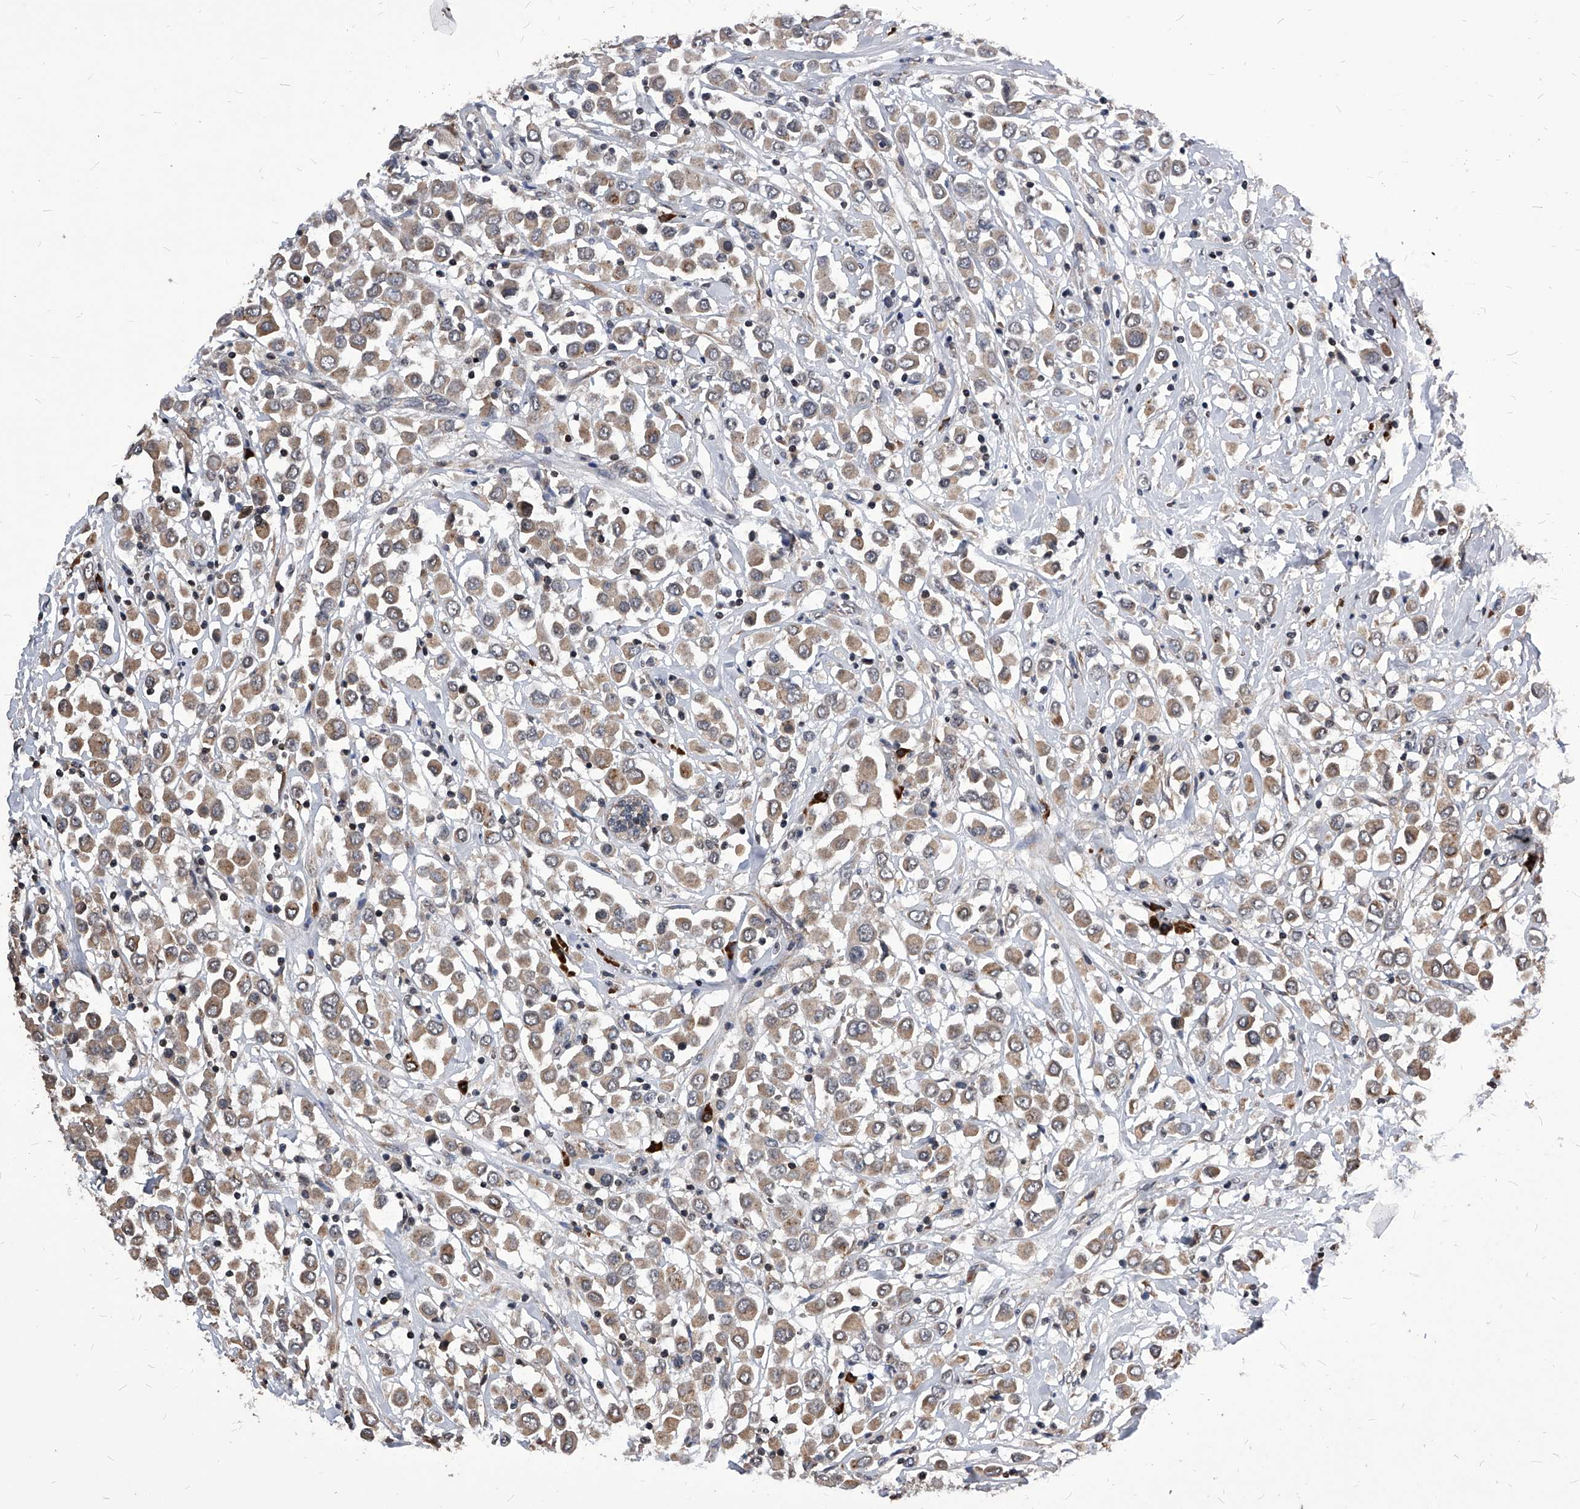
{"staining": {"intensity": "weak", "quantity": ">75%", "location": "cytoplasmic/membranous"}, "tissue": "breast cancer", "cell_type": "Tumor cells", "image_type": "cancer", "snomed": [{"axis": "morphology", "description": "Duct carcinoma"}, {"axis": "topography", "description": "Breast"}], "caption": "Protein staining of breast cancer tissue shows weak cytoplasmic/membranous positivity in approximately >75% of tumor cells. The protein of interest is stained brown, and the nuclei are stained in blue (DAB IHC with brightfield microscopy, high magnification).", "gene": "ID1", "patient": {"sex": "female", "age": 61}}